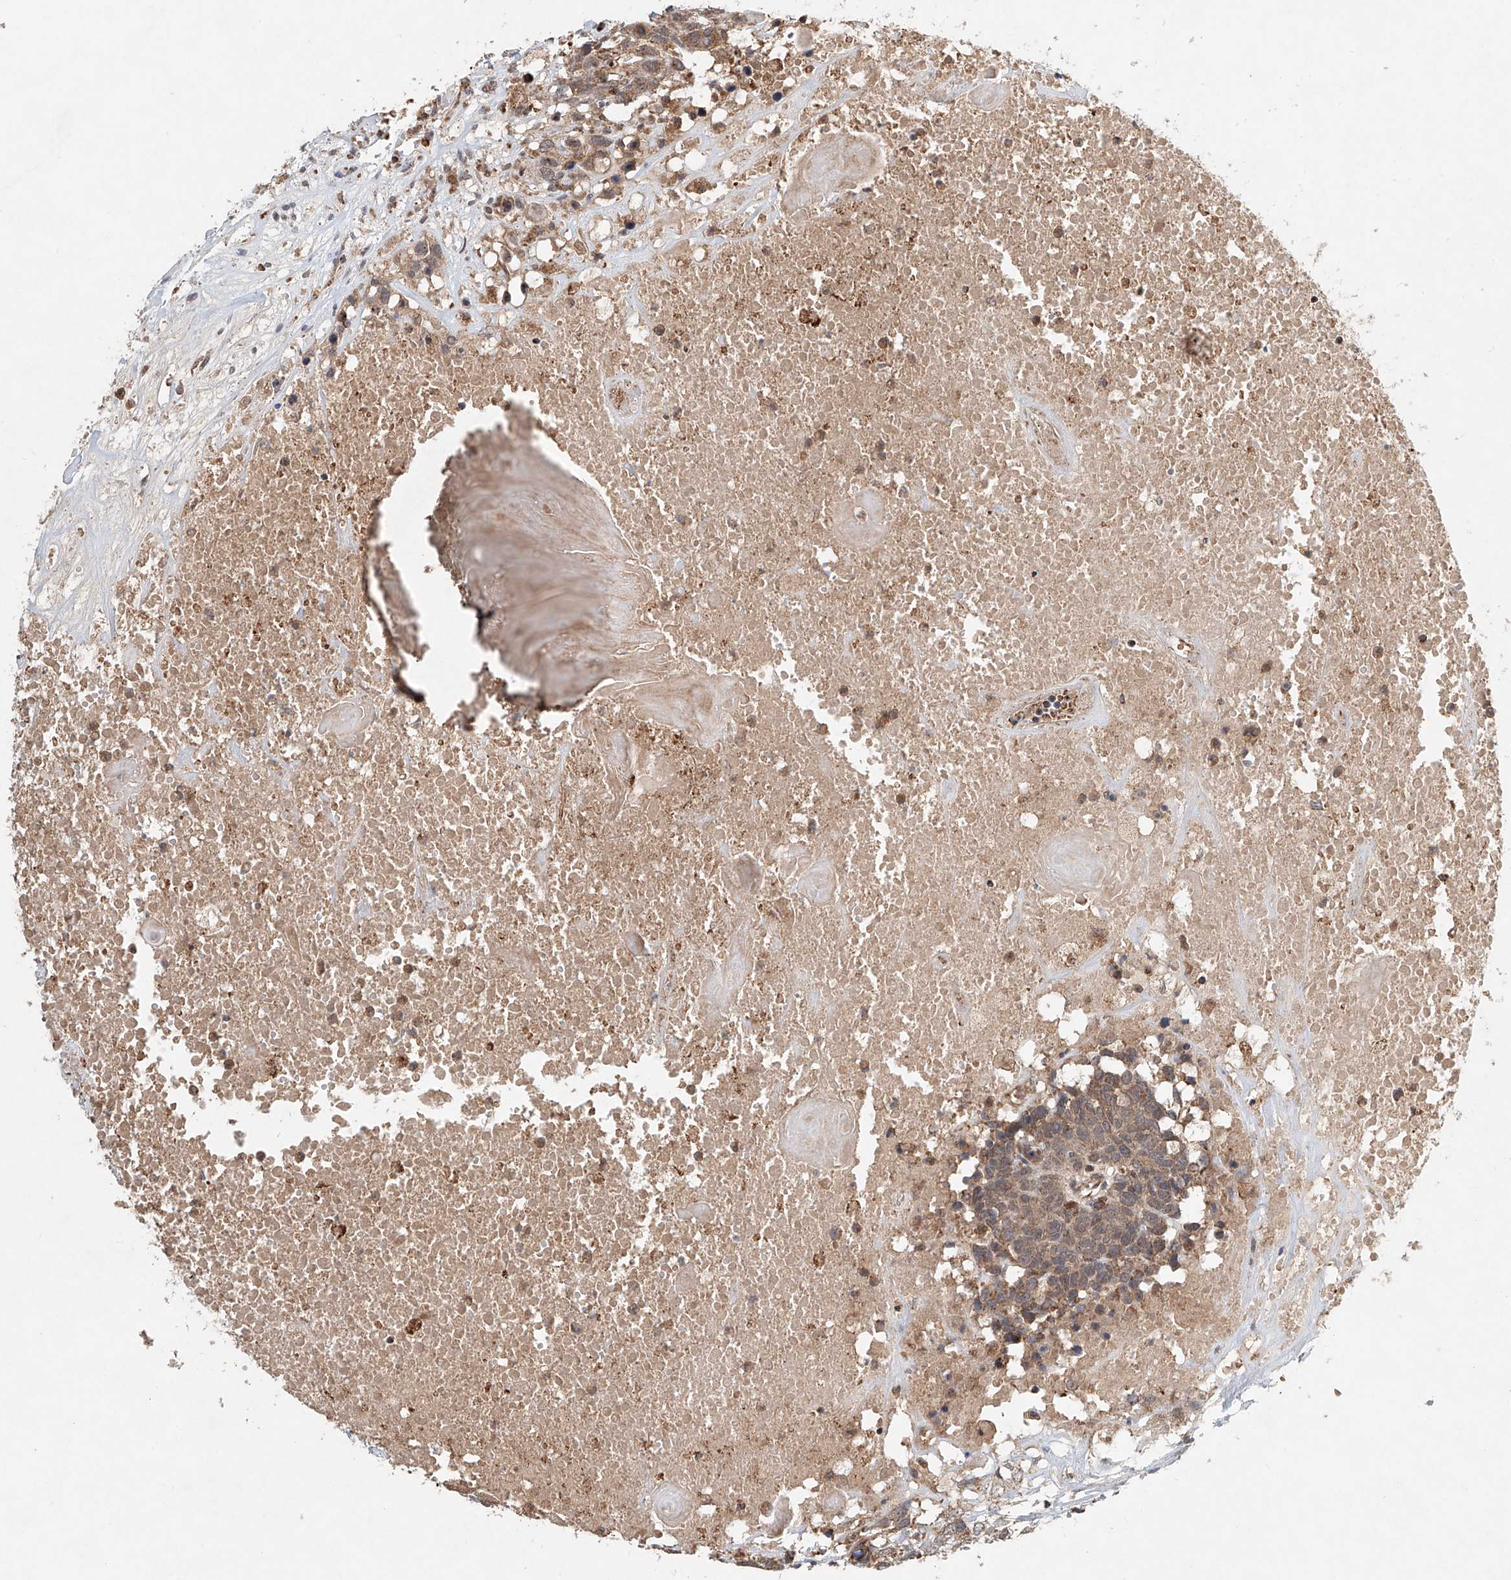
{"staining": {"intensity": "moderate", "quantity": ">75%", "location": "cytoplasmic/membranous"}, "tissue": "head and neck cancer", "cell_type": "Tumor cells", "image_type": "cancer", "snomed": [{"axis": "morphology", "description": "Squamous cell carcinoma, NOS"}, {"axis": "topography", "description": "Head-Neck"}], "caption": "Squamous cell carcinoma (head and neck) stained with DAB IHC displays medium levels of moderate cytoplasmic/membranous positivity in approximately >75% of tumor cells. The protein of interest is shown in brown color, while the nuclei are stained blue.", "gene": "DCAF11", "patient": {"sex": "male", "age": 66}}